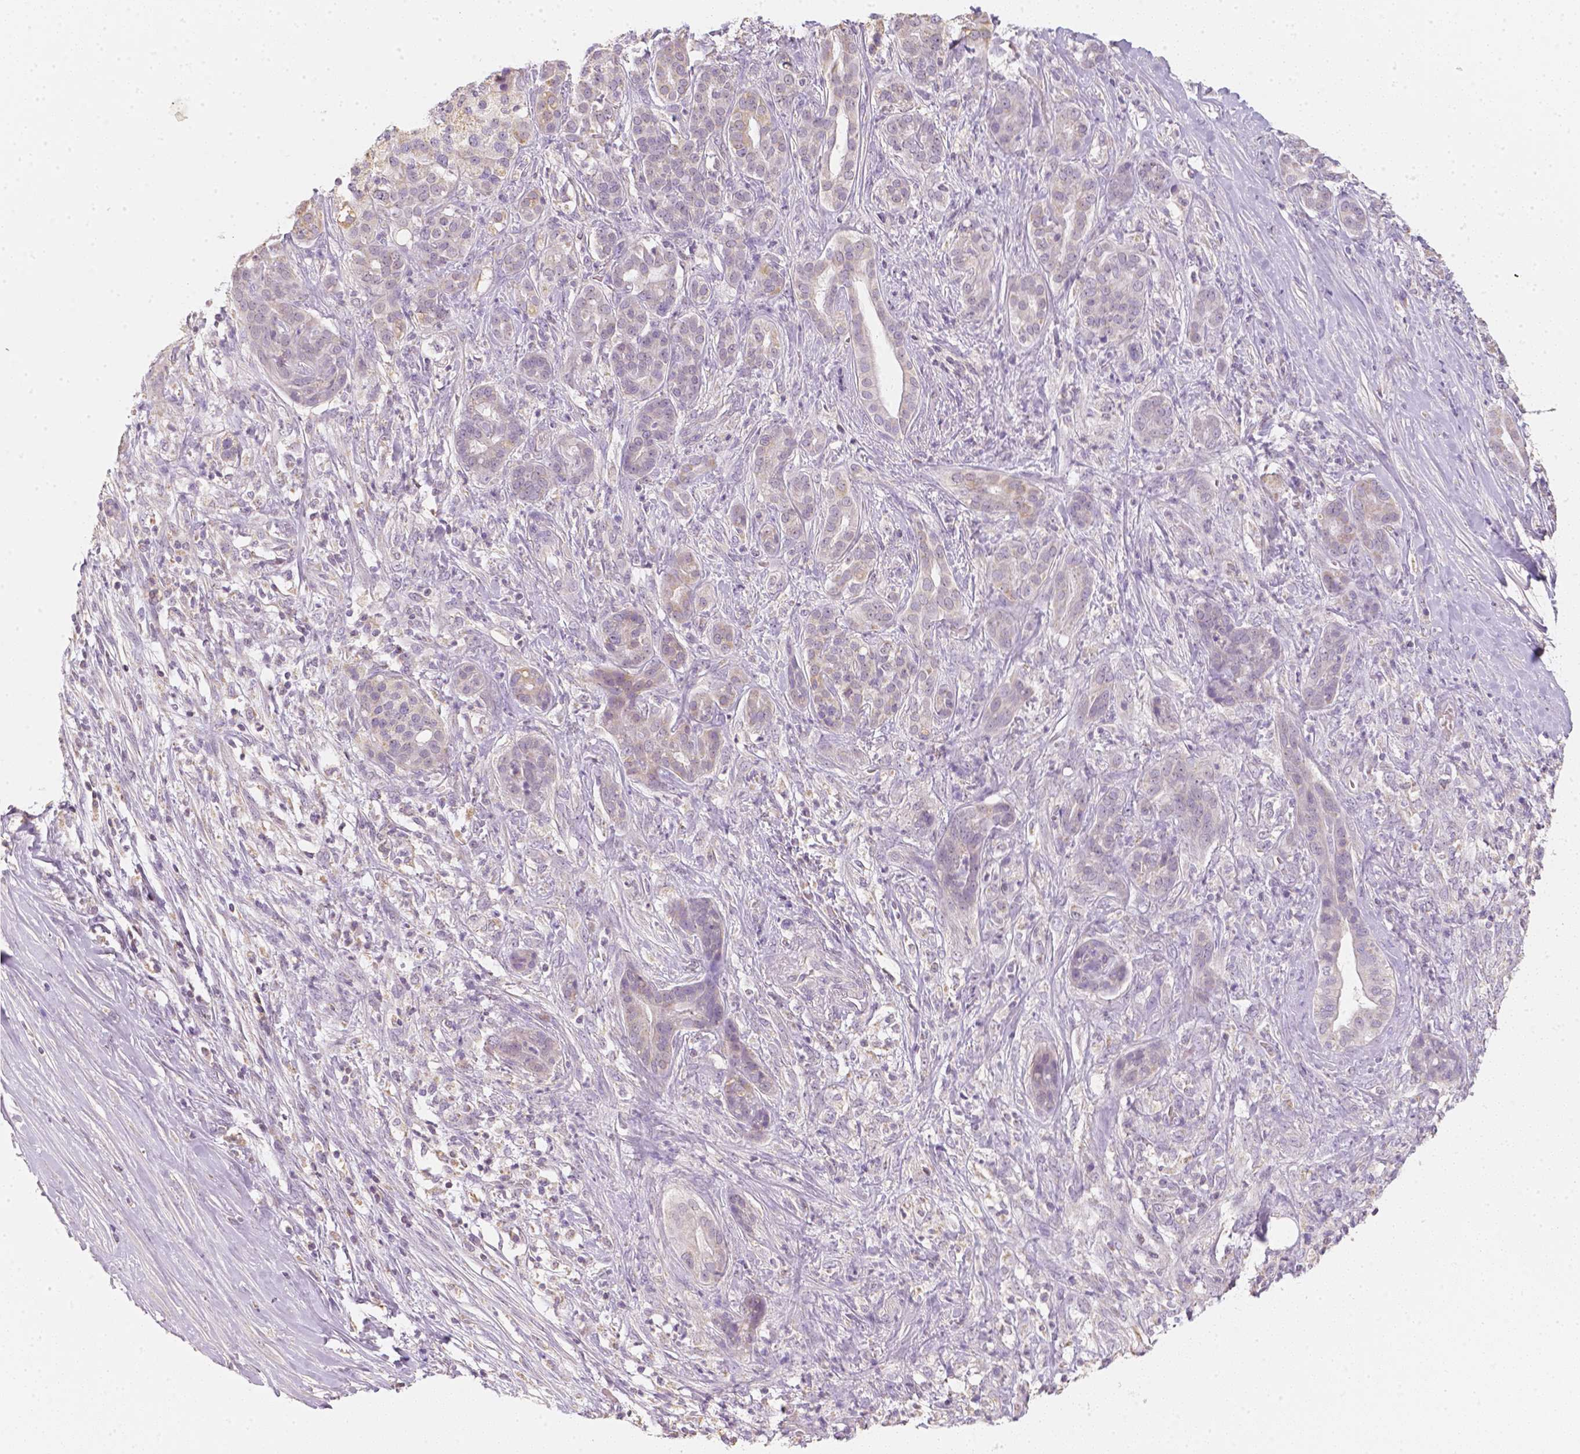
{"staining": {"intensity": "weak", "quantity": ">75%", "location": "cytoplasmic/membranous"}, "tissue": "pancreatic cancer", "cell_type": "Tumor cells", "image_type": "cancer", "snomed": [{"axis": "morphology", "description": "Normal tissue, NOS"}, {"axis": "morphology", "description": "Inflammation, NOS"}, {"axis": "morphology", "description": "Adenocarcinoma, NOS"}, {"axis": "topography", "description": "Pancreas"}], "caption": "Pancreatic adenocarcinoma stained with a brown dye displays weak cytoplasmic/membranous positive staining in about >75% of tumor cells.", "gene": "NVL", "patient": {"sex": "male", "age": 57}}